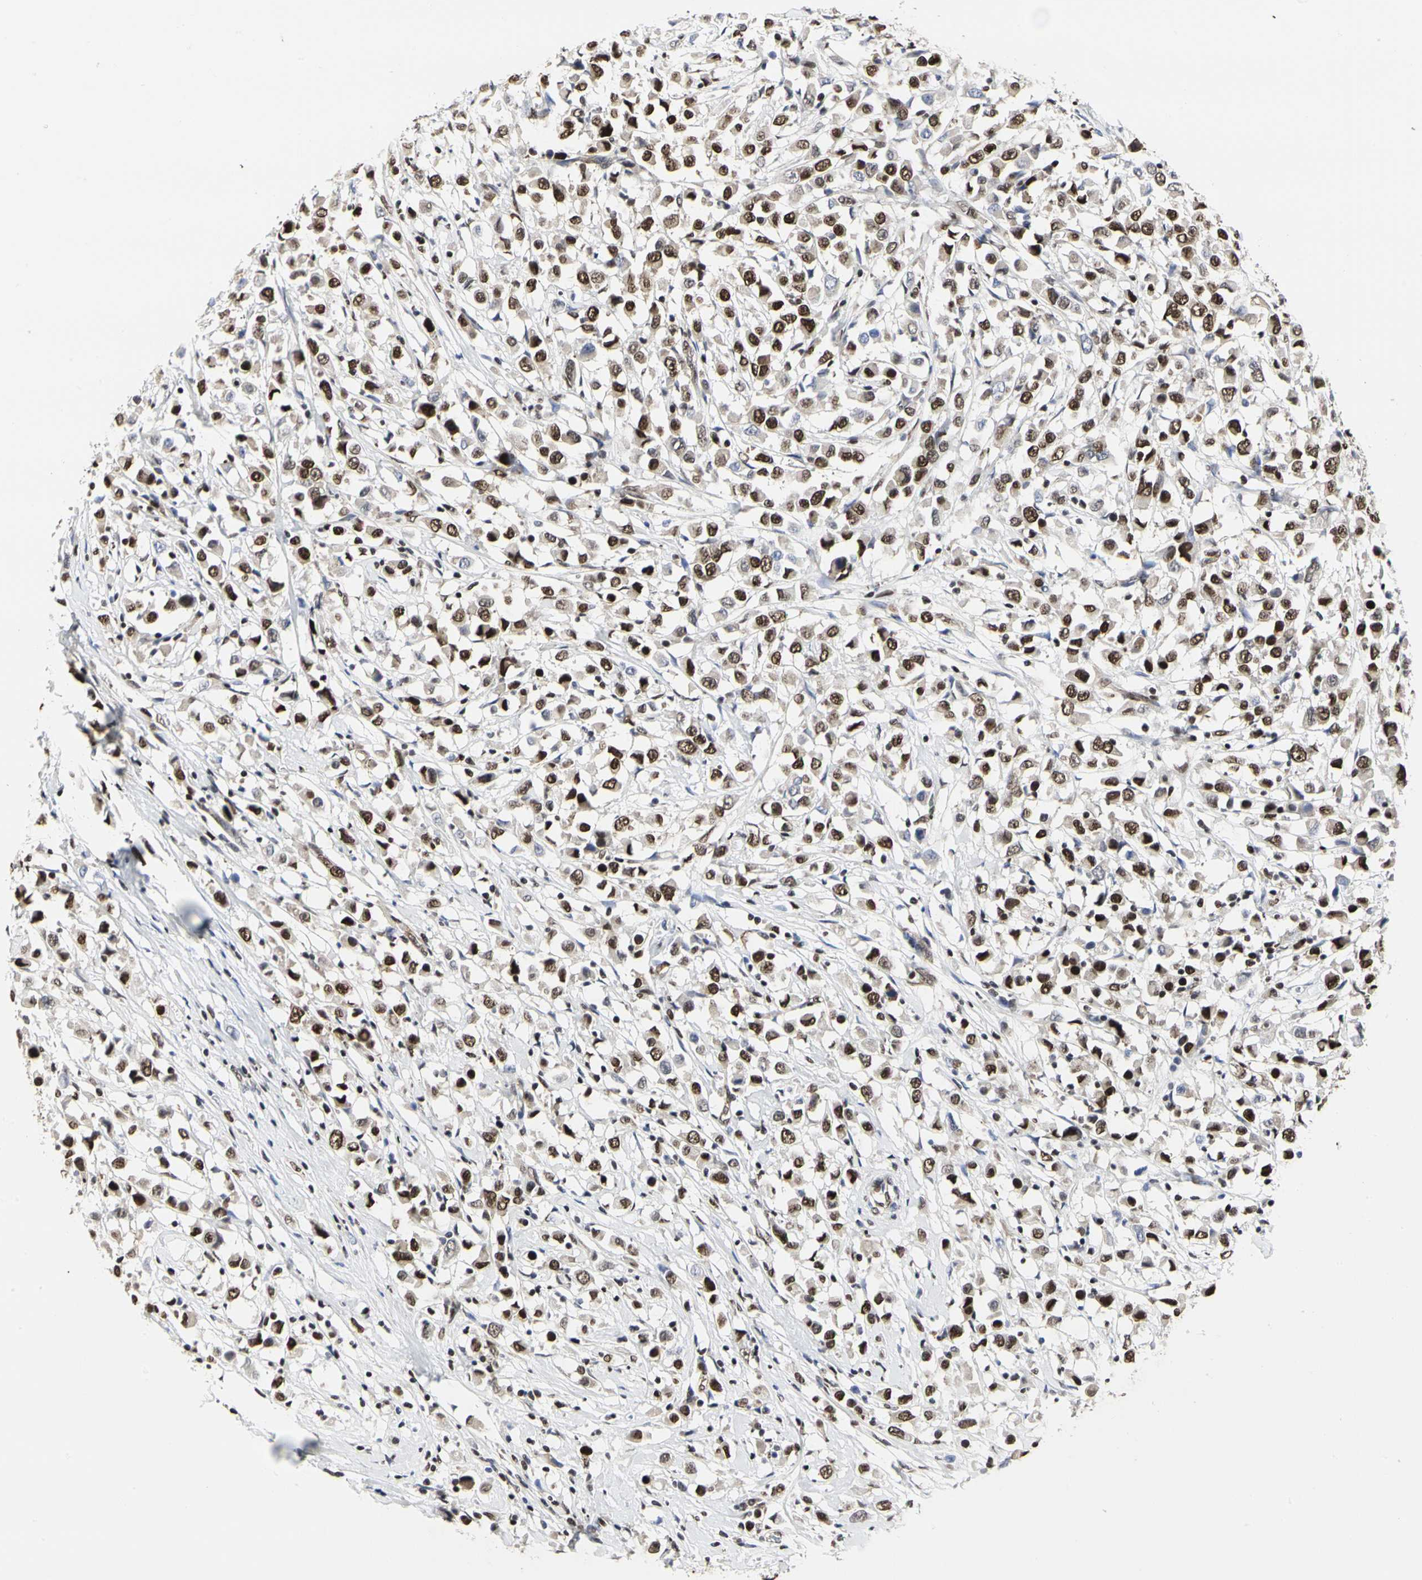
{"staining": {"intensity": "strong", "quantity": ">75%", "location": "nuclear"}, "tissue": "breast cancer", "cell_type": "Tumor cells", "image_type": "cancer", "snomed": [{"axis": "morphology", "description": "Duct carcinoma"}, {"axis": "topography", "description": "Breast"}], "caption": "Protein expression by IHC demonstrates strong nuclear positivity in approximately >75% of tumor cells in breast cancer (intraductal carcinoma).", "gene": "PRMT3", "patient": {"sex": "female", "age": 61}}